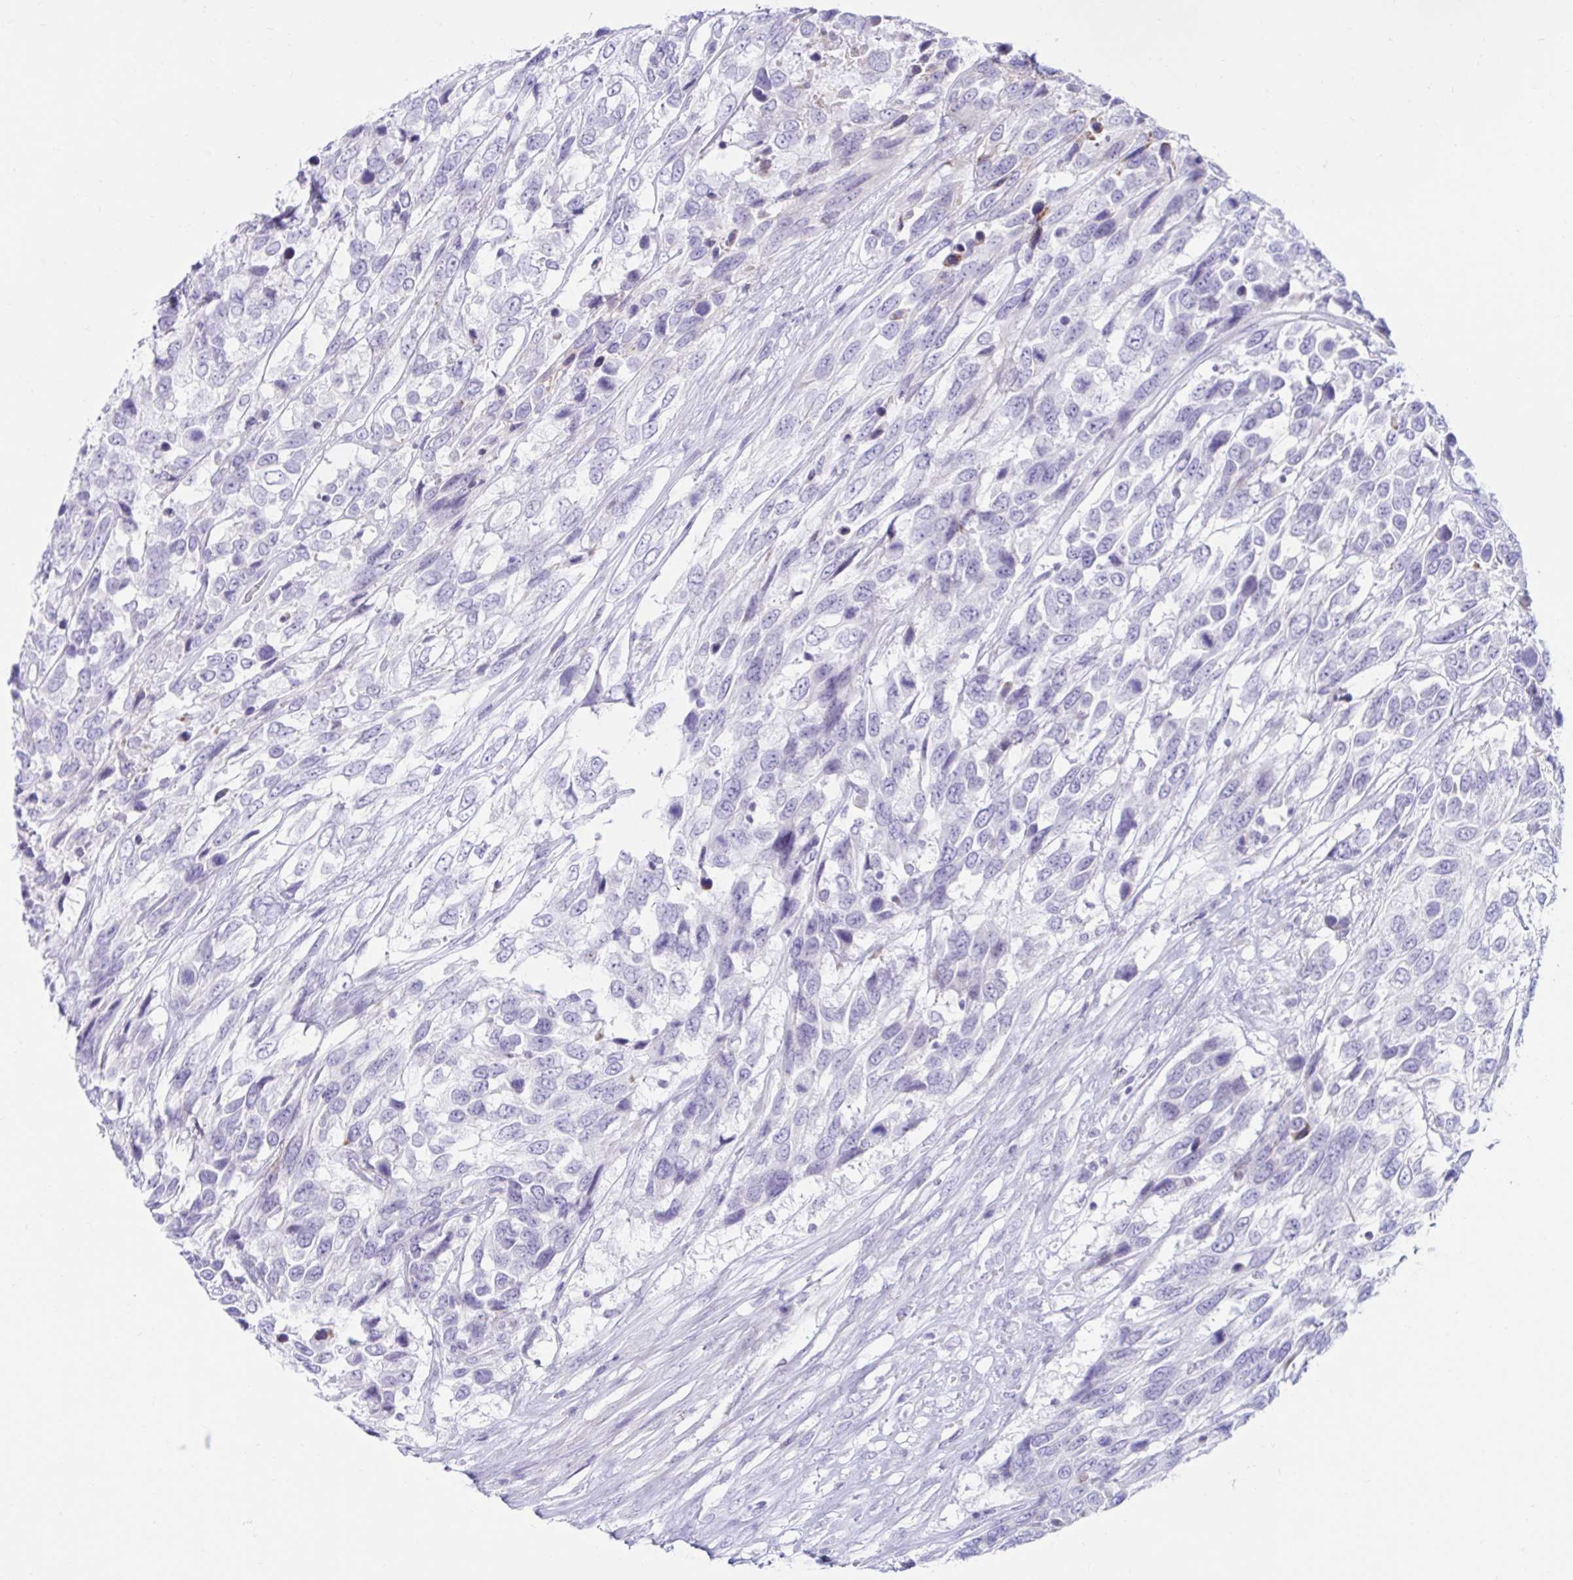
{"staining": {"intensity": "negative", "quantity": "none", "location": "none"}, "tissue": "urothelial cancer", "cell_type": "Tumor cells", "image_type": "cancer", "snomed": [{"axis": "morphology", "description": "Urothelial carcinoma, High grade"}, {"axis": "topography", "description": "Urinary bladder"}], "caption": "Immunohistochemistry (IHC) photomicrograph of neoplastic tissue: human high-grade urothelial carcinoma stained with DAB (3,3'-diaminobenzidine) displays no significant protein expression in tumor cells.", "gene": "BEST1", "patient": {"sex": "female", "age": 70}}